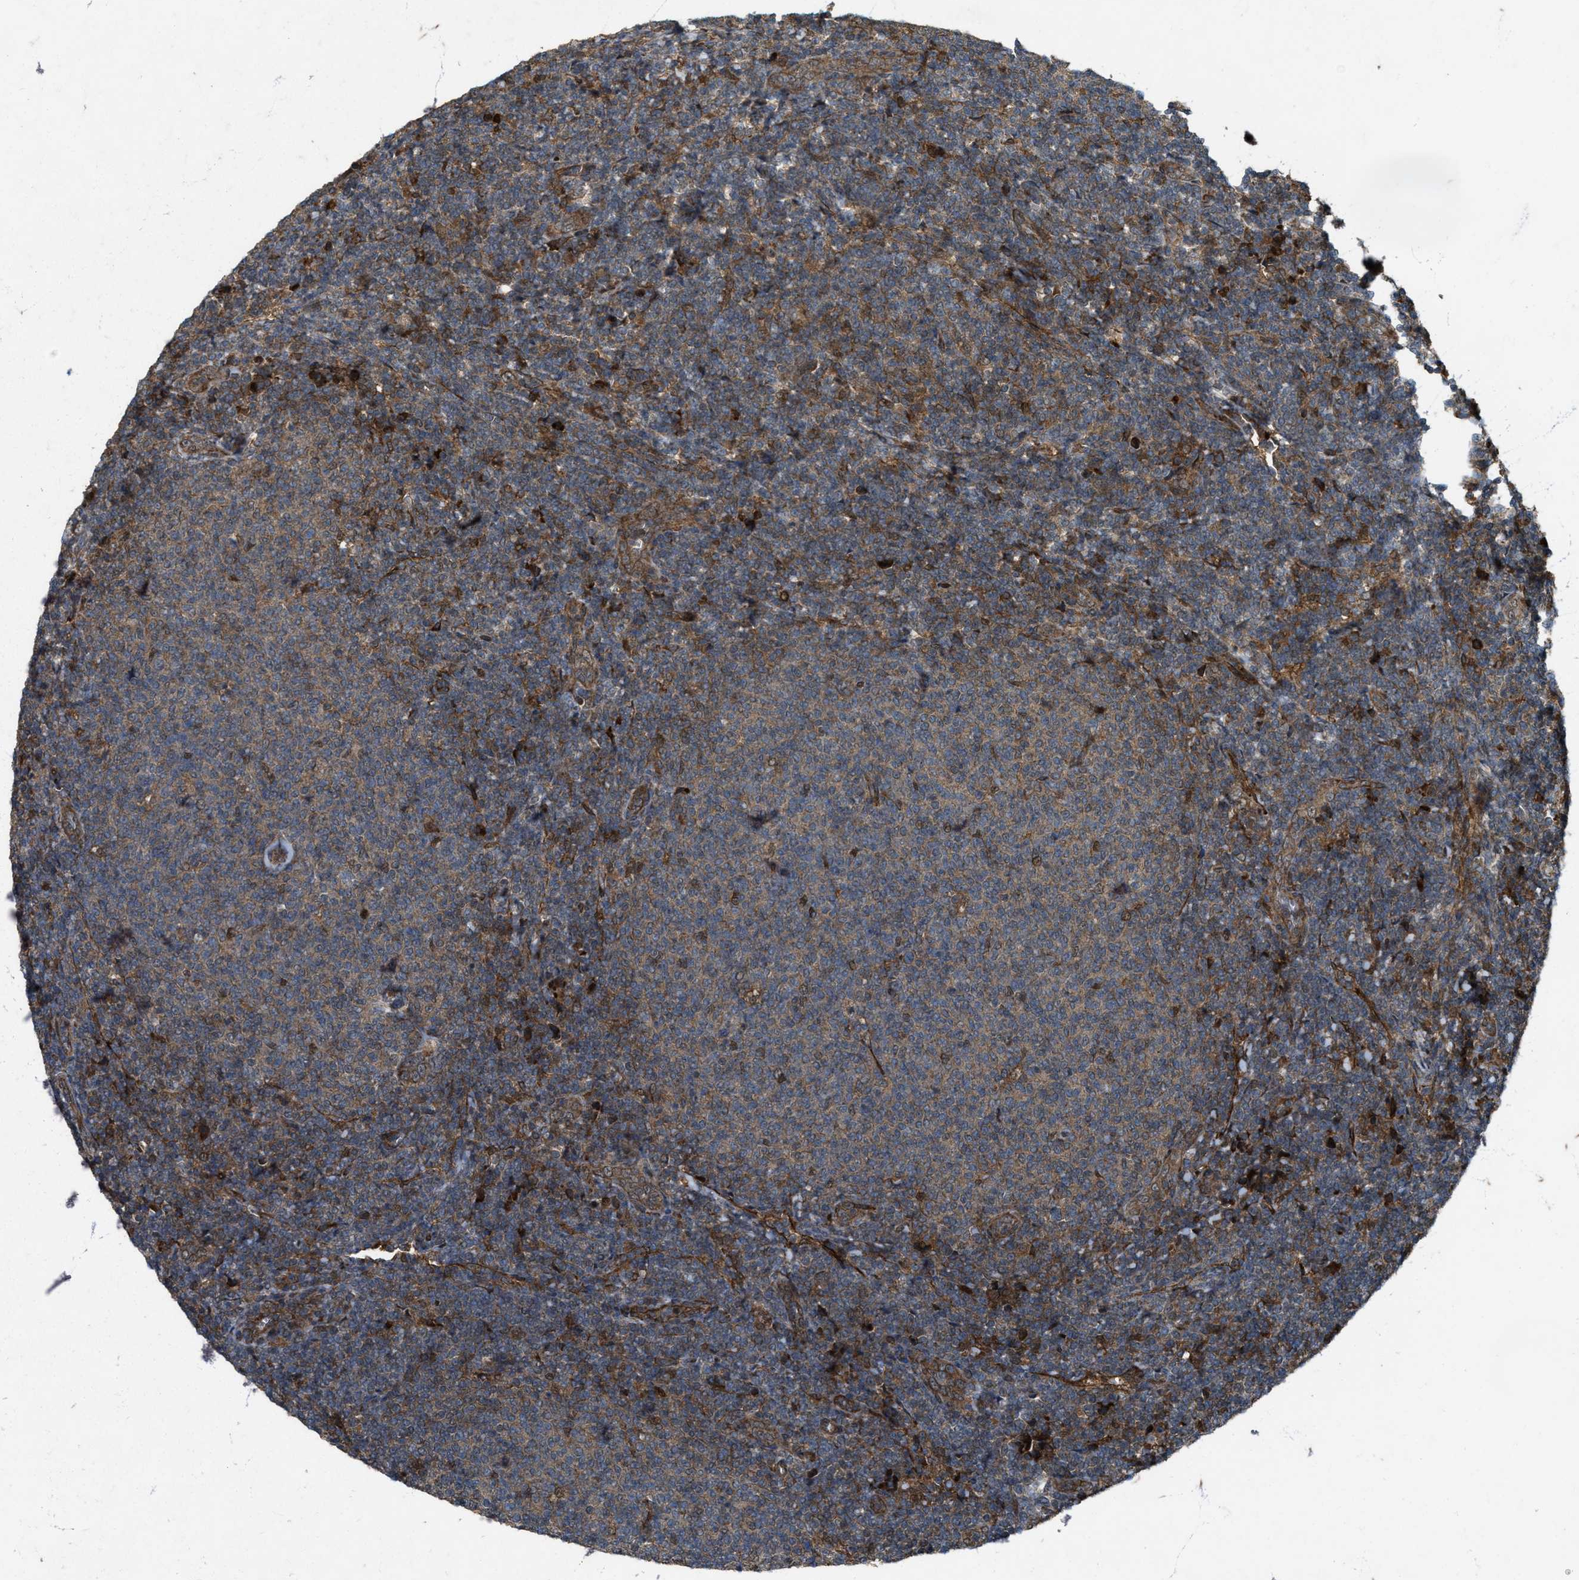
{"staining": {"intensity": "moderate", "quantity": "<25%", "location": "cytoplasmic/membranous"}, "tissue": "lymphoma", "cell_type": "Tumor cells", "image_type": "cancer", "snomed": [{"axis": "morphology", "description": "Malignant lymphoma, non-Hodgkin's type, Low grade"}, {"axis": "topography", "description": "Lymph node"}], "caption": "This image reveals malignant lymphoma, non-Hodgkin's type (low-grade) stained with immunohistochemistry to label a protein in brown. The cytoplasmic/membranous of tumor cells show moderate positivity for the protein. Nuclei are counter-stained blue.", "gene": "LRRC72", "patient": {"sex": "male", "age": 66}}